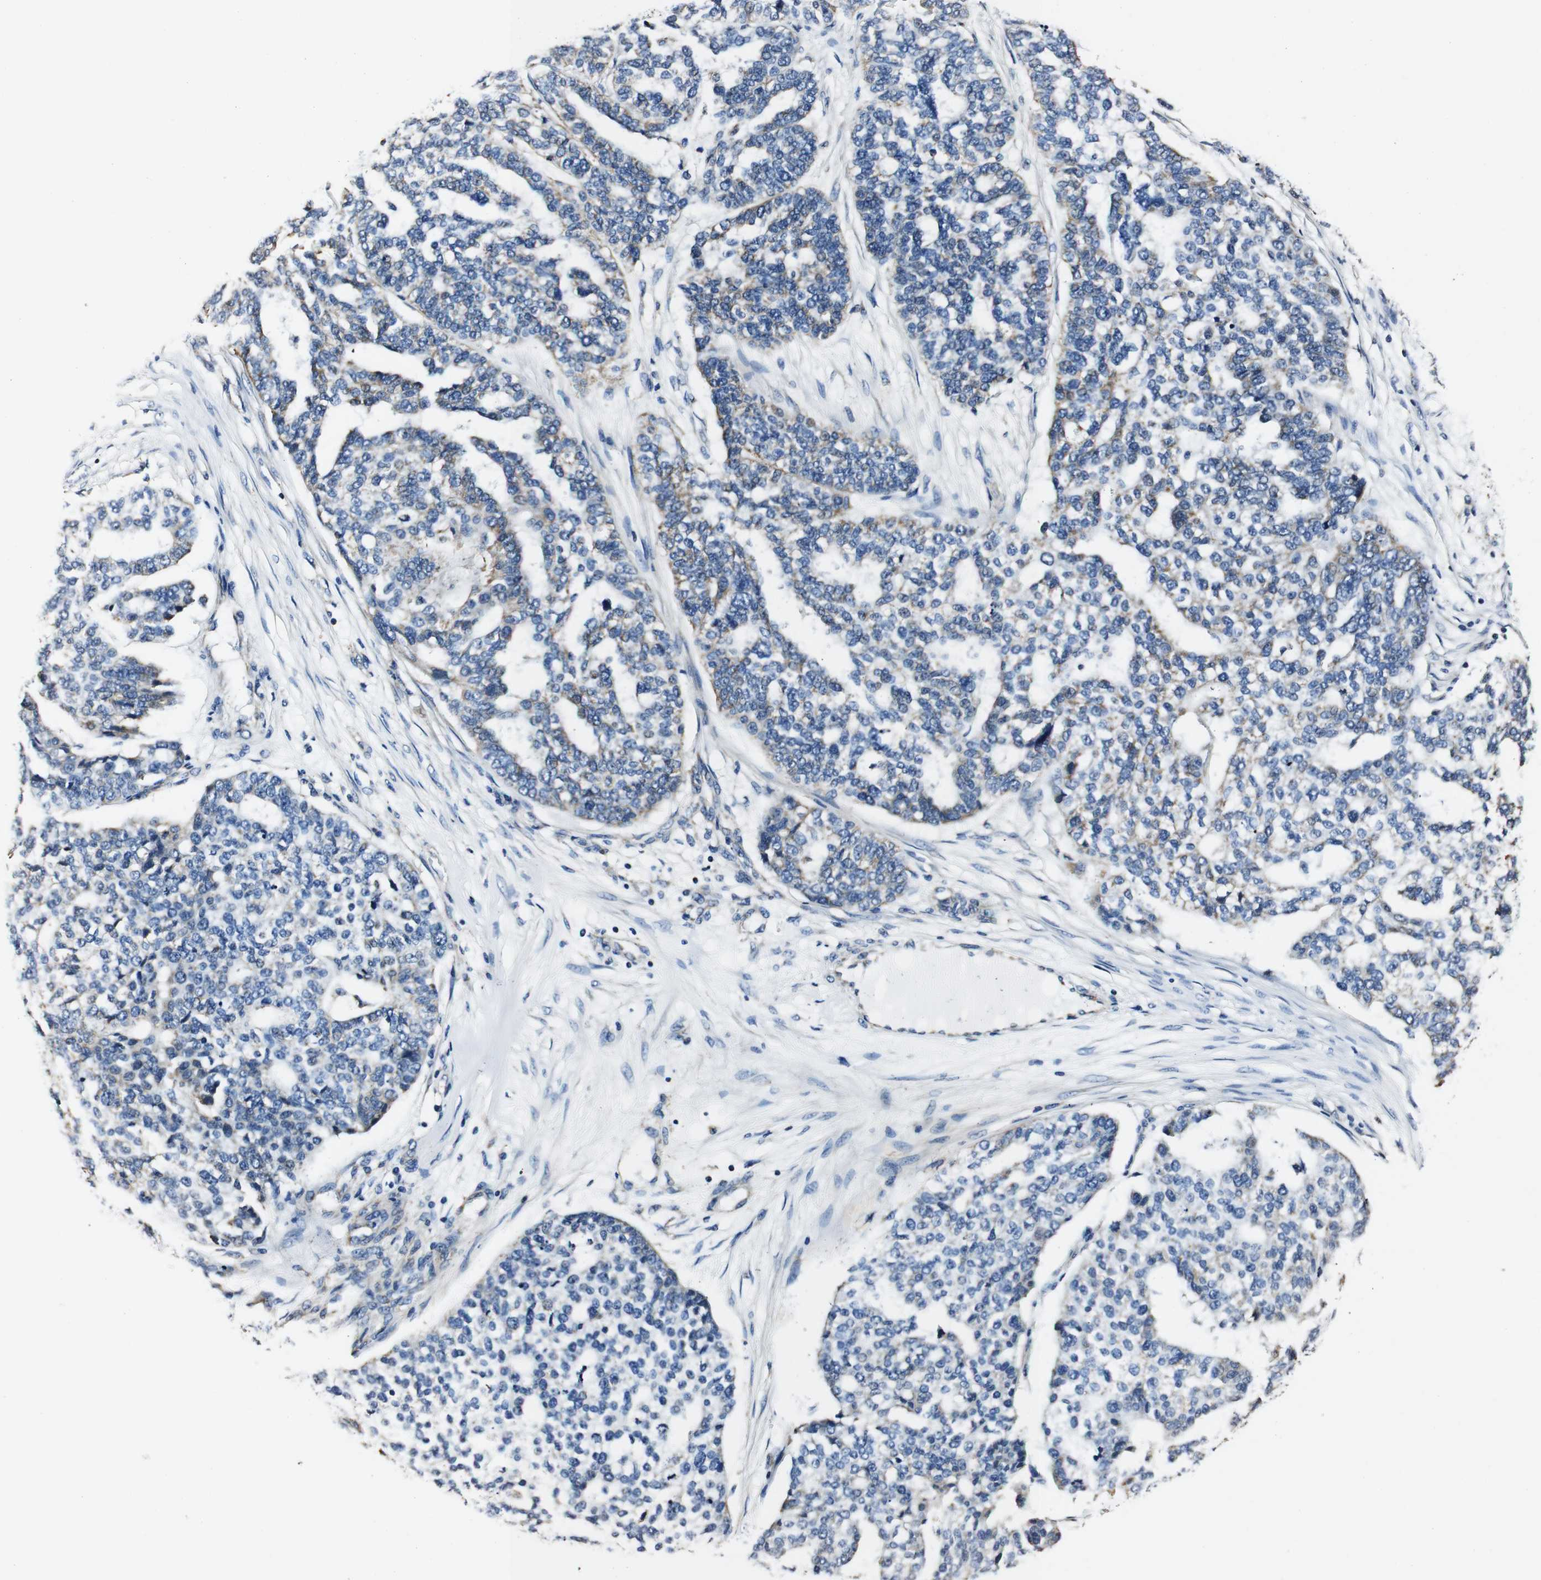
{"staining": {"intensity": "negative", "quantity": "none", "location": "none"}, "tissue": "ovarian cancer", "cell_type": "Tumor cells", "image_type": "cancer", "snomed": [{"axis": "morphology", "description": "Cystadenocarcinoma, serous, NOS"}, {"axis": "topography", "description": "Ovary"}], "caption": "This is a micrograph of IHC staining of serous cystadenocarcinoma (ovarian), which shows no positivity in tumor cells. The staining was performed using DAB (3,3'-diaminobenzidine) to visualize the protein expression in brown, while the nuclei were stained in blue with hematoxylin (Magnification: 20x).", "gene": "HK1", "patient": {"sex": "female", "age": 59}}